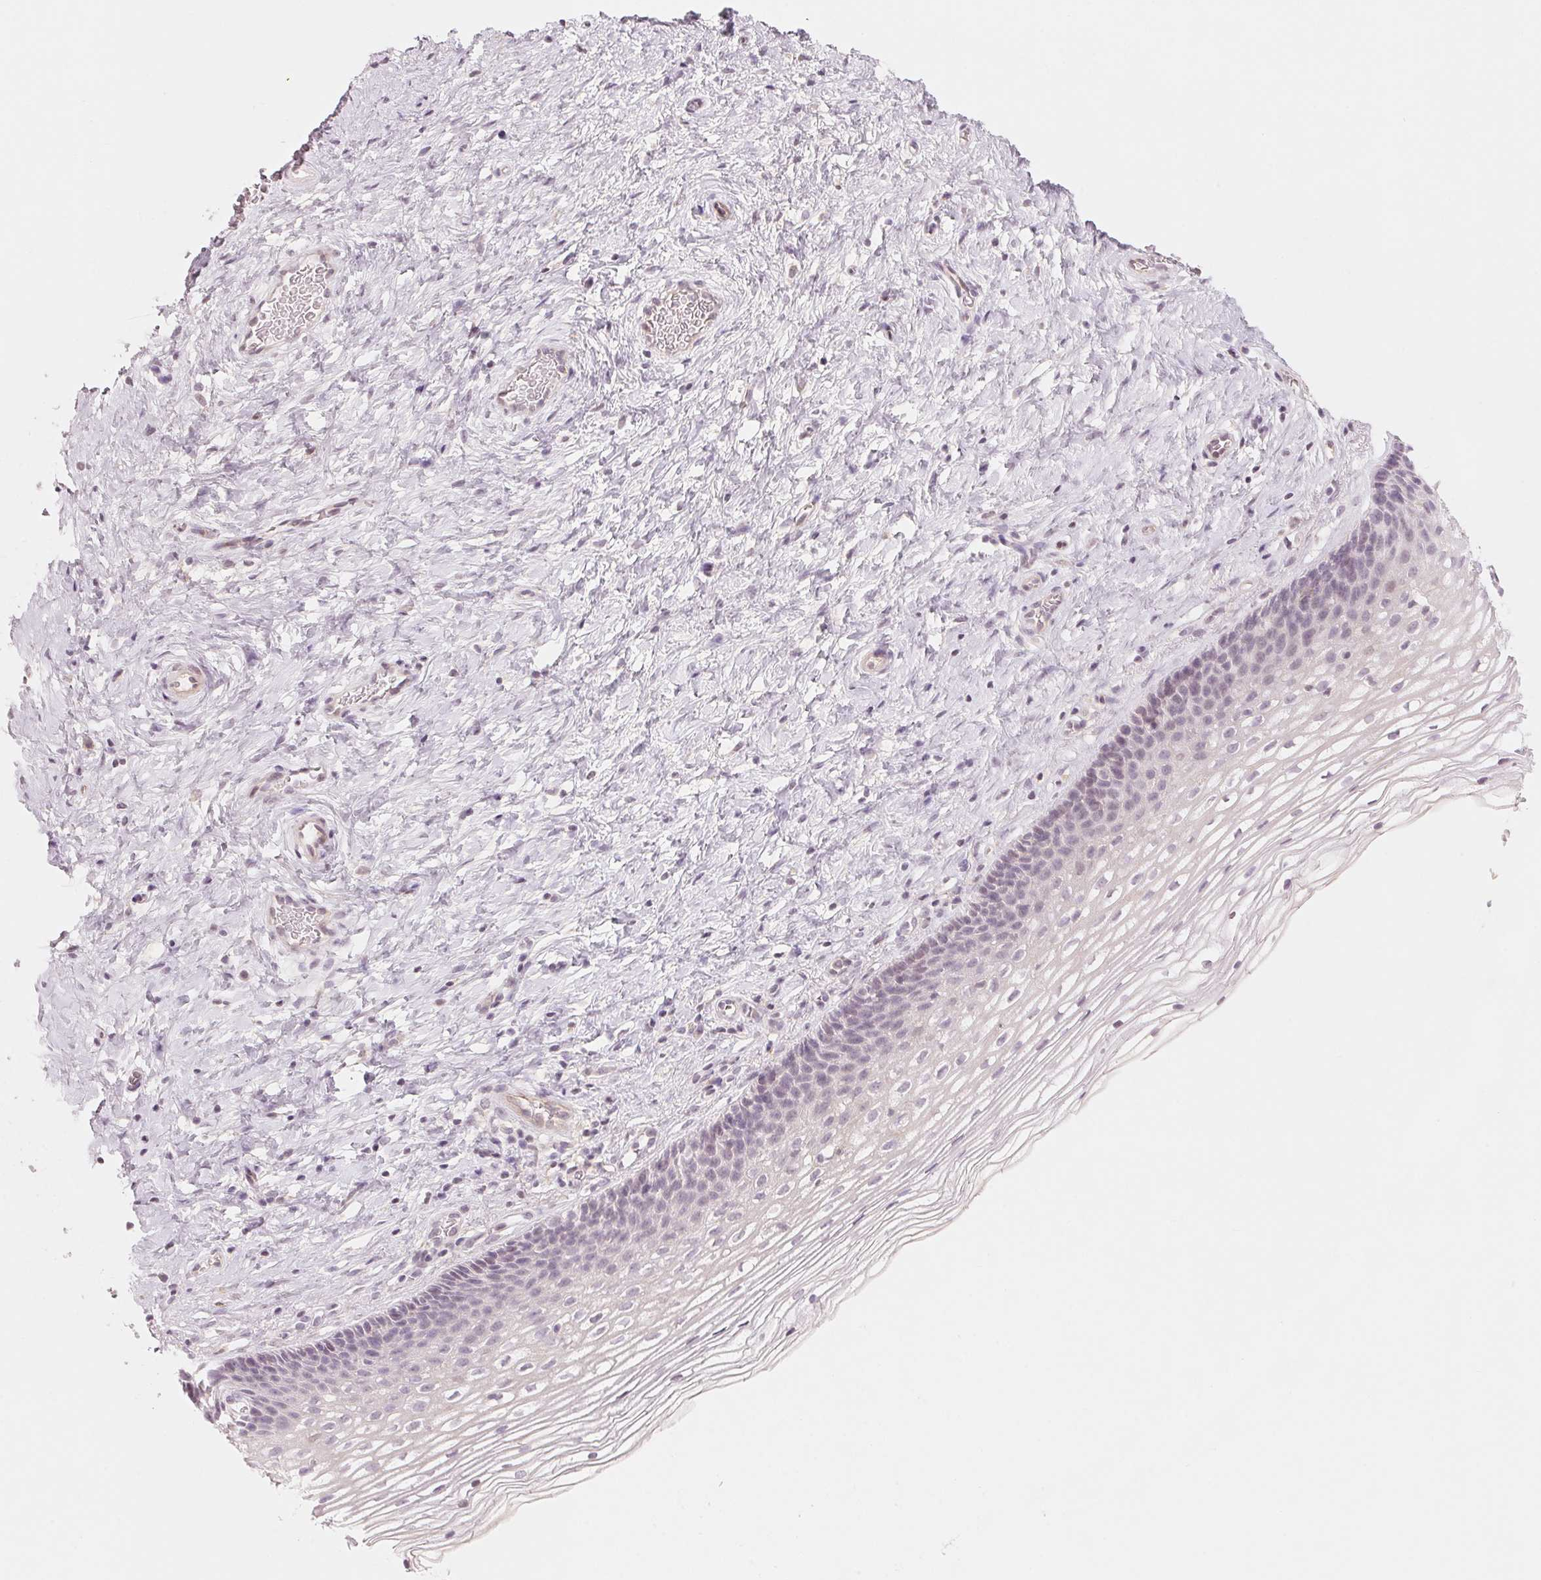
{"staining": {"intensity": "negative", "quantity": "none", "location": "none"}, "tissue": "cervix", "cell_type": "Glandular cells", "image_type": "normal", "snomed": [{"axis": "morphology", "description": "Normal tissue, NOS"}, {"axis": "topography", "description": "Cervix"}], "caption": "IHC of normal cervix exhibits no positivity in glandular cells. The staining is performed using DAB (3,3'-diaminobenzidine) brown chromogen with nuclei counter-stained in using hematoxylin.", "gene": "SLC17A4", "patient": {"sex": "female", "age": 34}}